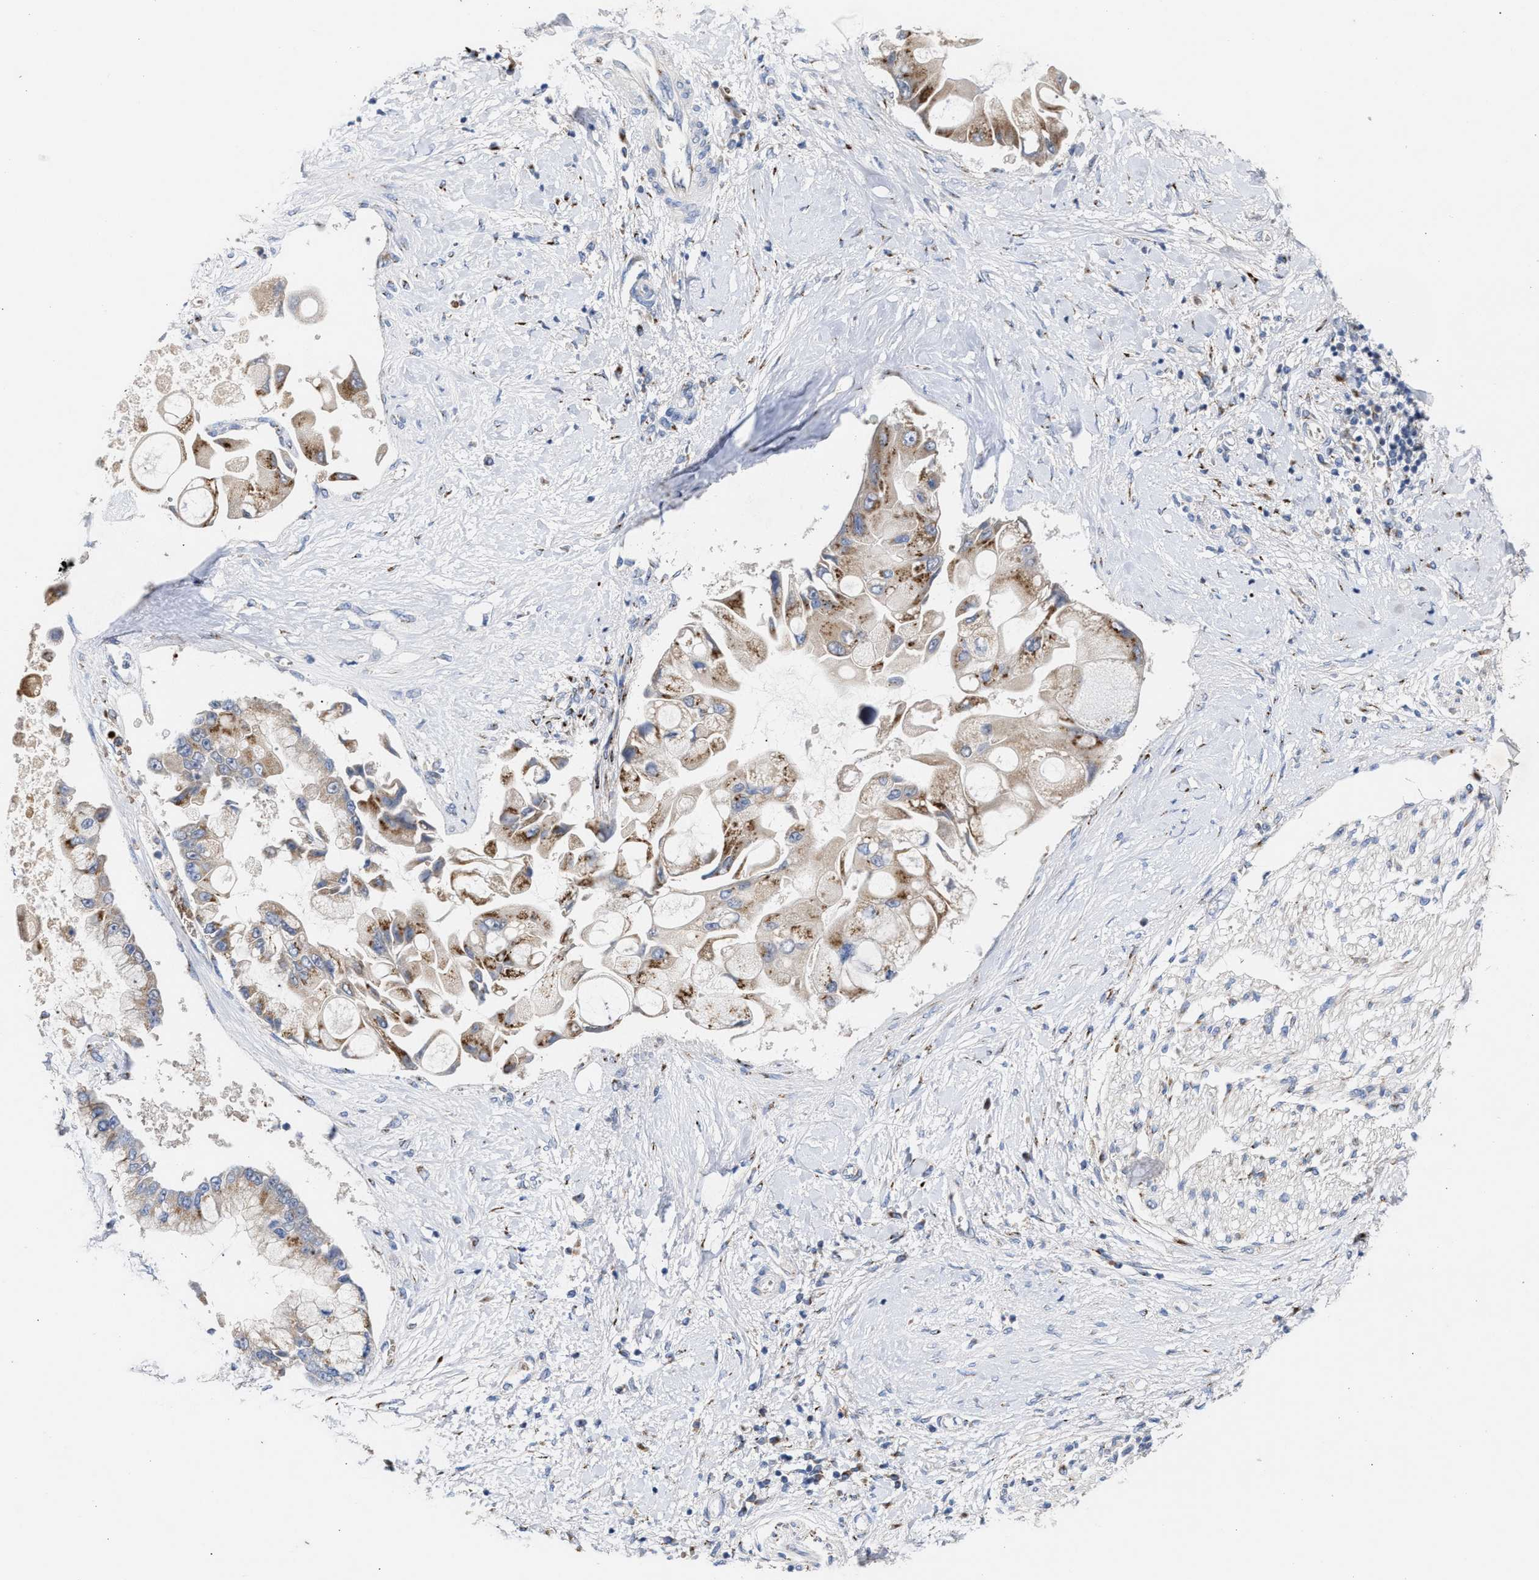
{"staining": {"intensity": "moderate", "quantity": ">75%", "location": "cytoplasmic/membranous"}, "tissue": "liver cancer", "cell_type": "Tumor cells", "image_type": "cancer", "snomed": [{"axis": "morphology", "description": "Cholangiocarcinoma"}, {"axis": "topography", "description": "Liver"}], "caption": "Liver cholangiocarcinoma stained with a protein marker shows moderate staining in tumor cells.", "gene": "CCL2", "patient": {"sex": "male", "age": 50}}